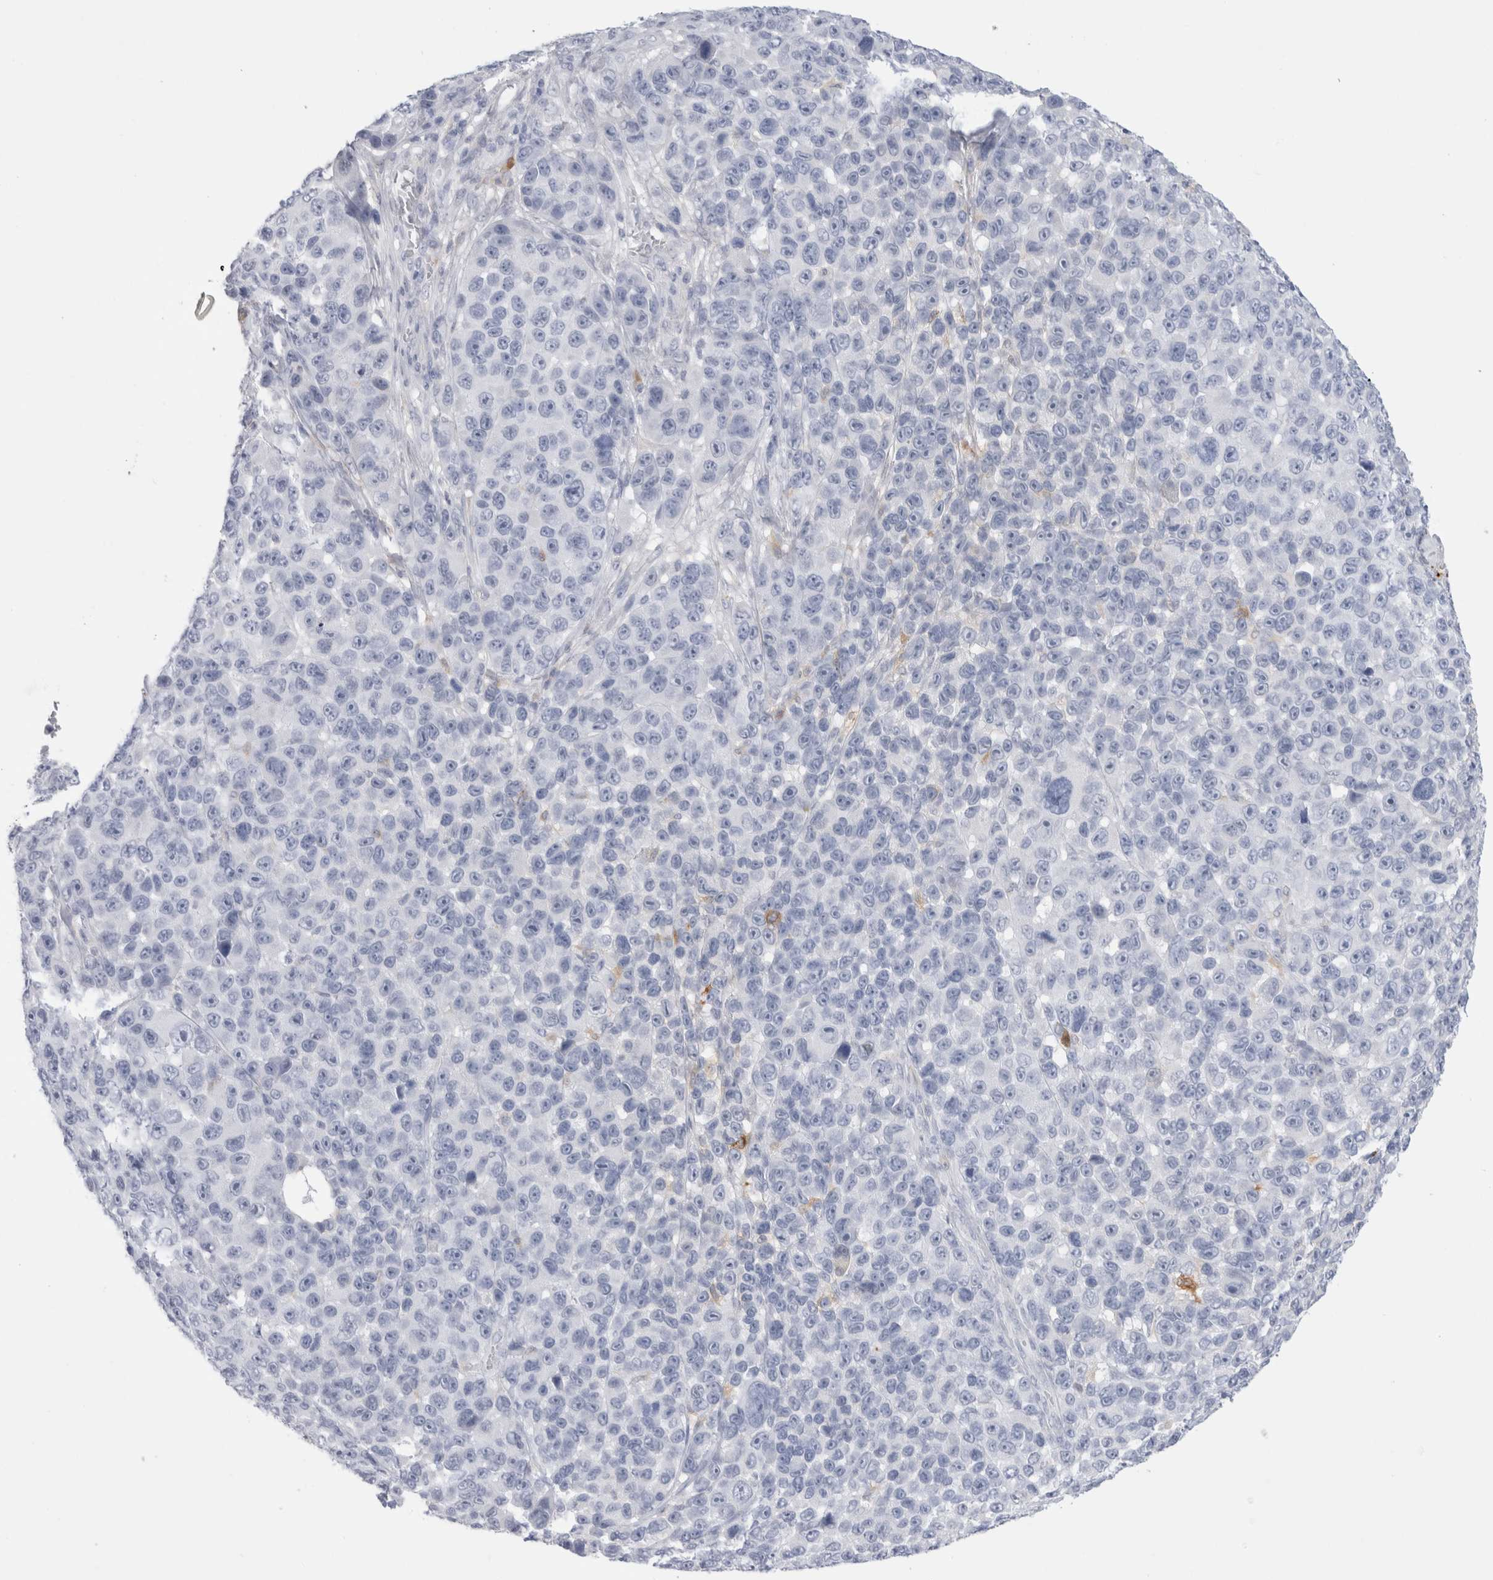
{"staining": {"intensity": "negative", "quantity": "none", "location": "none"}, "tissue": "melanoma", "cell_type": "Tumor cells", "image_type": "cancer", "snomed": [{"axis": "morphology", "description": "Malignant melanoma, NOS"}, {"axis": "topography", "description": "Skin"}], "caption": "IHC micrograph of neoplastic tissue: human melanoma stained with DAB shows no significant protein expression in tumor cells.", "gene": "NAPEPLD", "patient": {"sex": "male", "age": 53}}